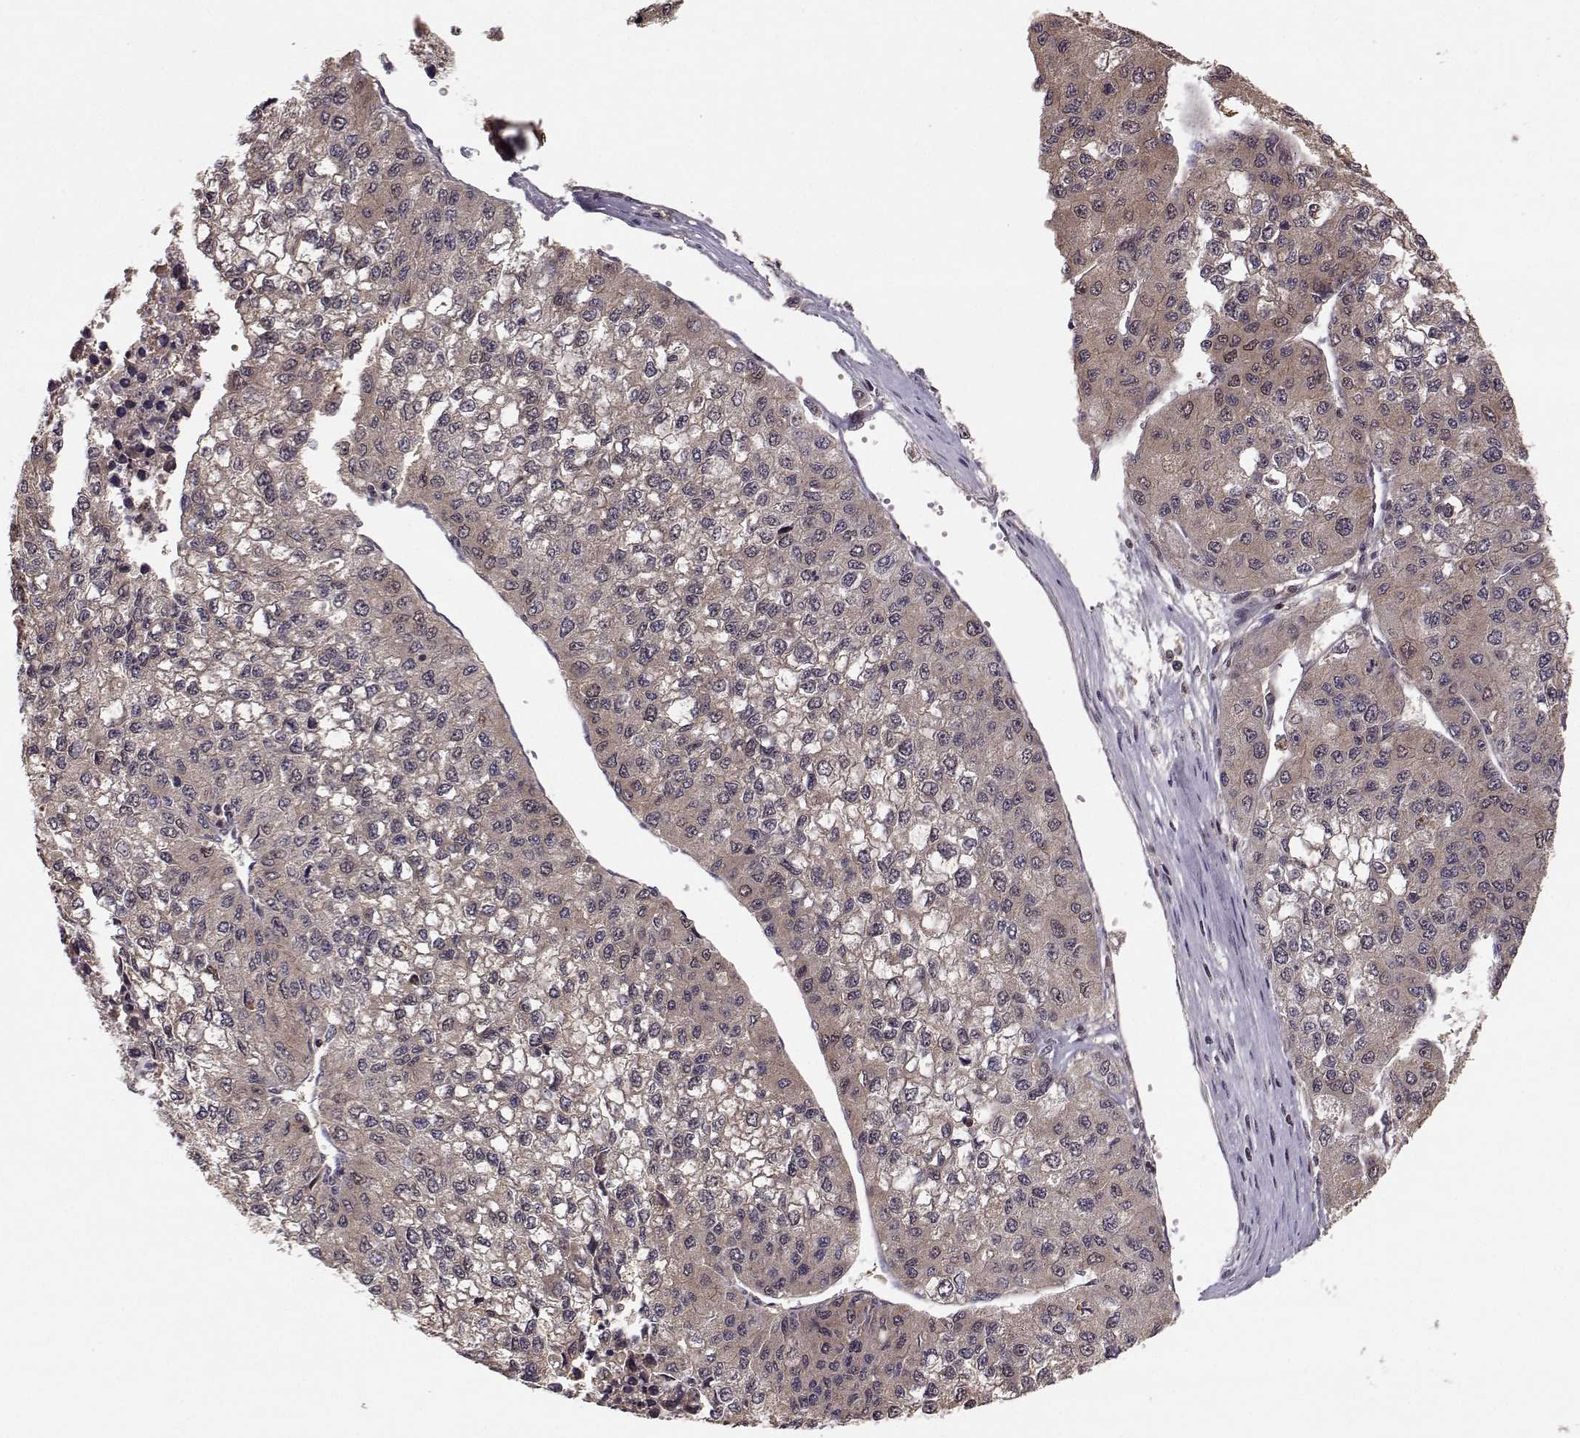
{"staining": {"intensity": "moderate", "quantity": ">75%", "location": "cytoplasmic/membranous"}, "tissue": "liver cancer", "cell_type": "Tumor cells", "image_type": "cancer", "snomed": [{"axis": "morphology", "description": "Carcinoma, Hepatocellular, NOS"}, {"axis": "topography", "description": "Liver"}], "caption": "Tumor cells exhibit medium levels of moderate cytoplasmic/membranous staining in approximately >75% of cells in liver cancer (hepatocellular carcinoma).", "gene": "PLEKHG3", "patient": {"sex": "female", "age": 66}}